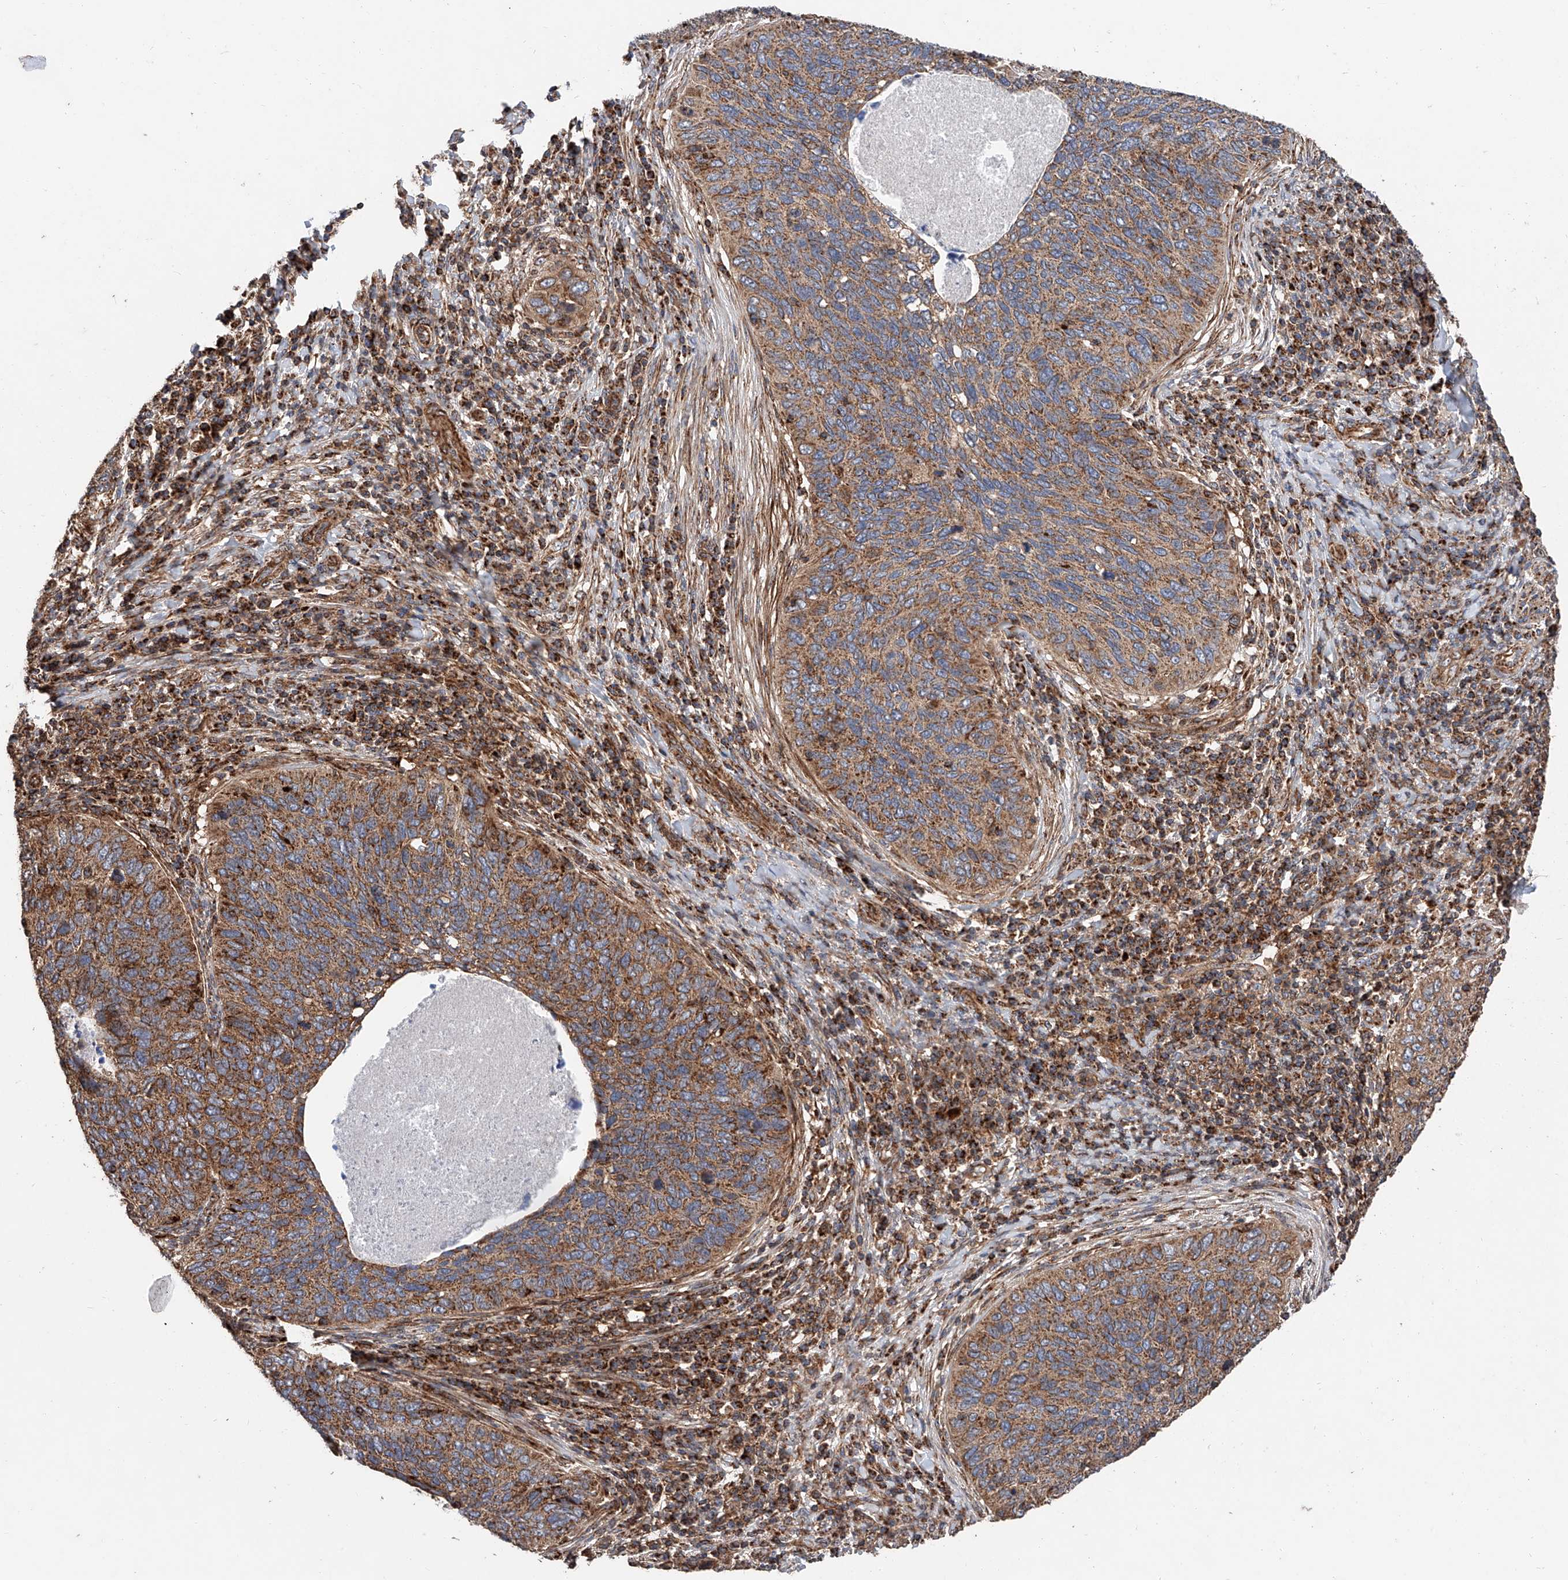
{"staining": {"intensity": "moderate", "quantity": ">75%", "location": "cytoplasmic/membranous"}, "tissue": "cervical cancer", "cell_type": "Tumor cells", "image_type": "cancer", "snomed": [{"axis": "morphology", "description": "Squamous cell carcinoma, NOS"}, {"axis": "topography", "description": "Cervix"}], "caption": "This micrograph reveals IHC staining of cervical cancer (squamous cell carcinoma), with medium moderate cytoplasmic/membranous positivity in about >75% of tumor cells.", "gene": "PISD", "patient": {"sex": "female", "age": 38}}